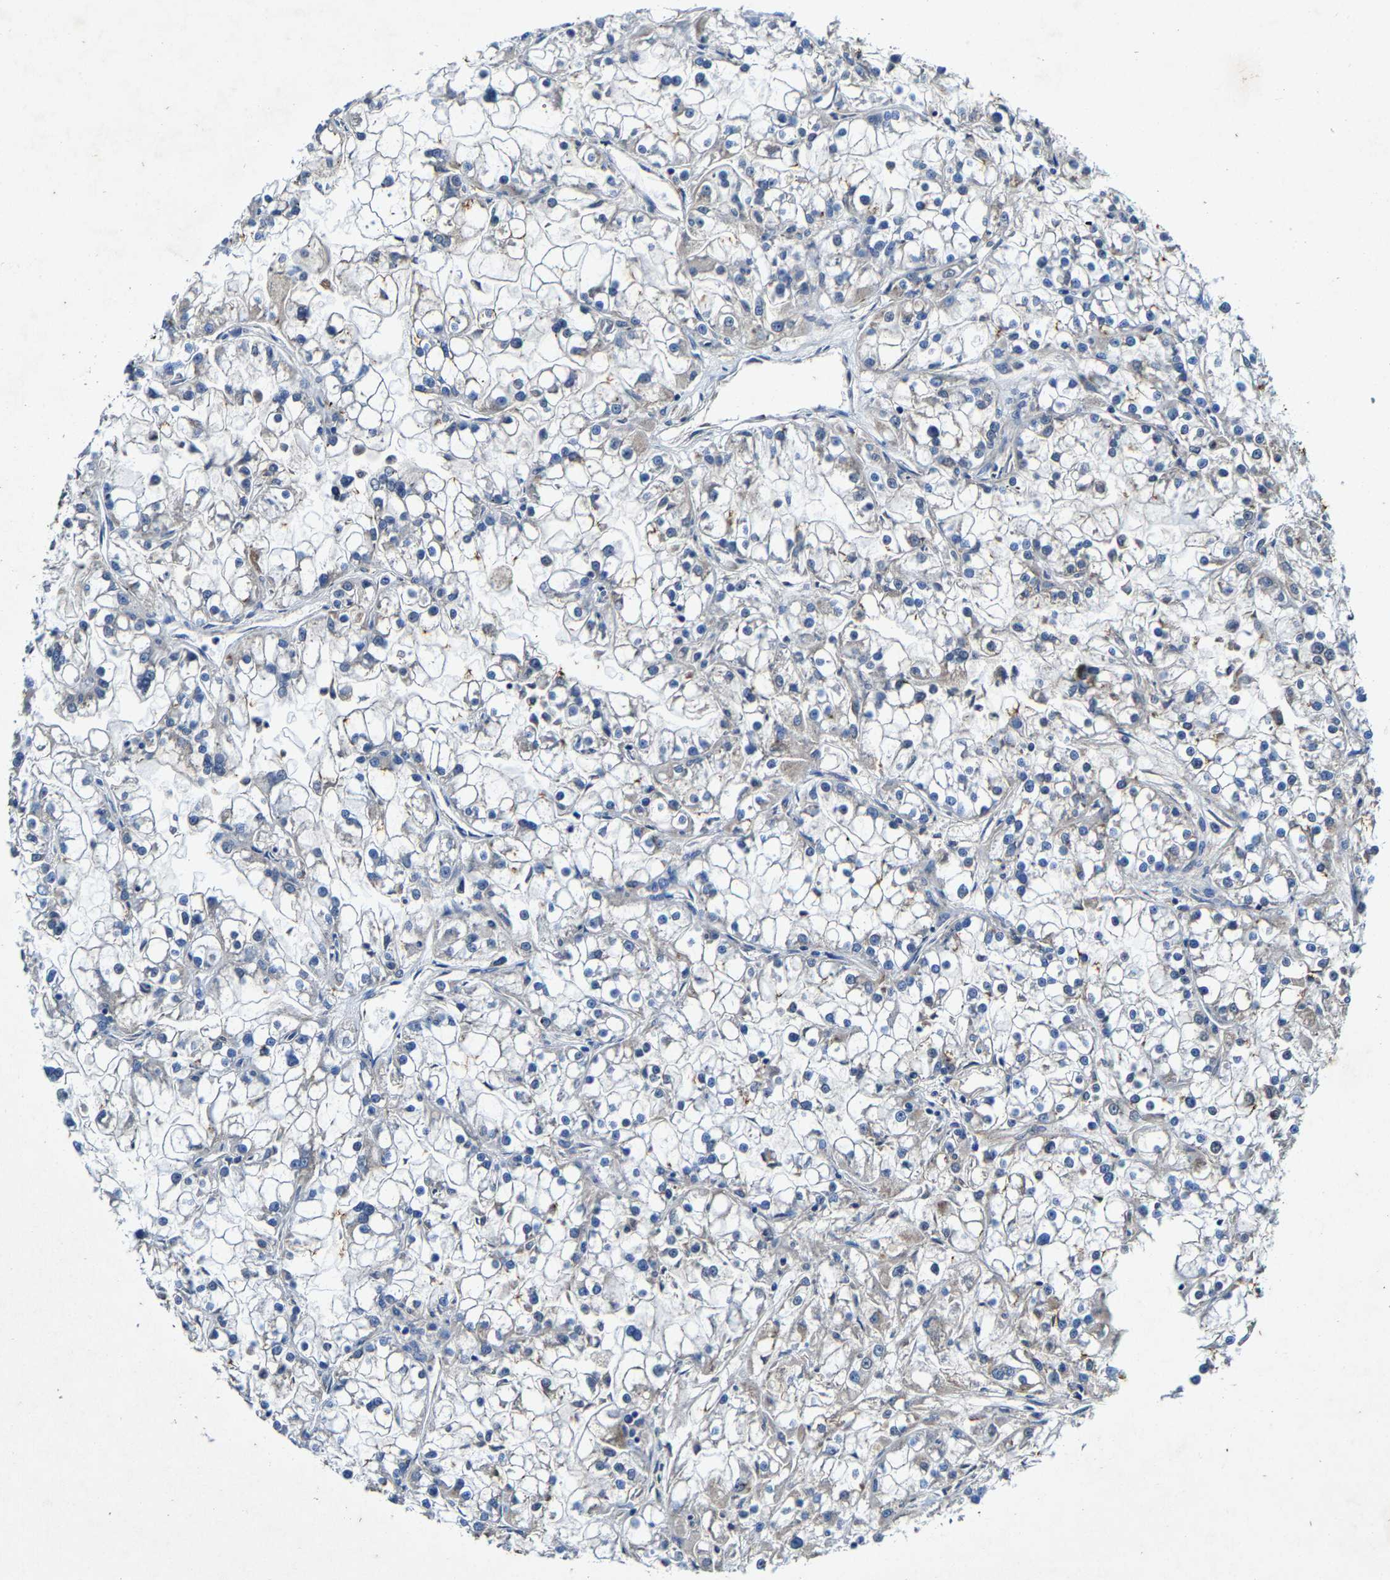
{"staining": {"intensity": "negative", "quantity": "none", "location": "none"}, "tissue": "renal cancer", "cell_type": "Tumor cells", "image_type": "cancer", "snomed": [{"axis": "morphology", "description": "Adenocarcinoma, NOS"}, {"axis": "topography", "description": "Kidney"}], "caption": "The photomicrograph demonstrates no staining of tumor cells in renal adenocarcinoma. (Stains: DAB immunohistochemistry with hematoxylin counter stain, Microscopy: brightfield microscopy at high magnification).", "gene": "SLC25A25", "patient": {"sex": "female", "age": 52}}